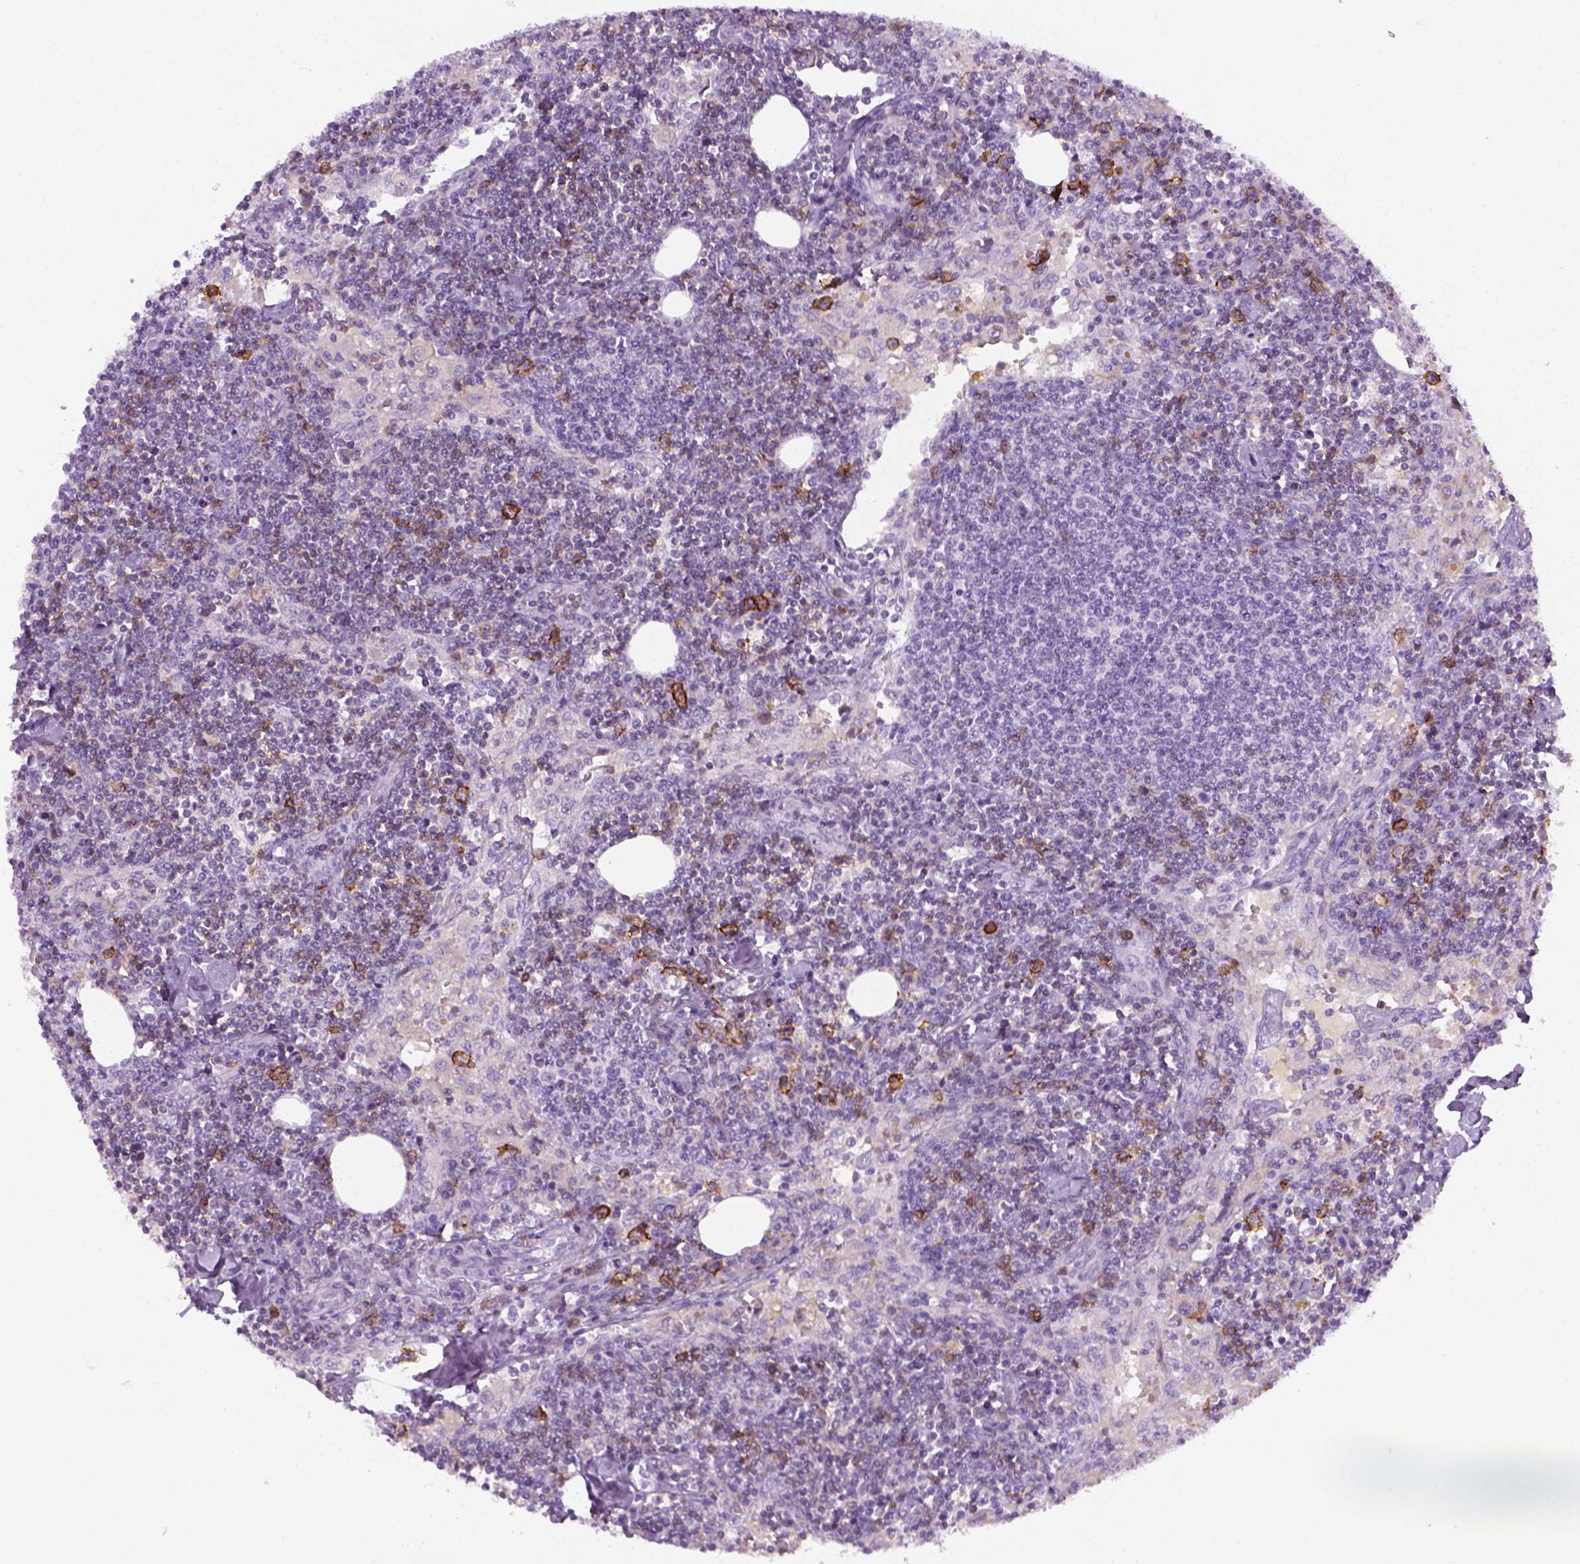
{"staining": {"intensity": "negative", "quantity": "none", "location": "none"}, "tissue": "lymph node", "cell_type": "Germinal center cells", "image_type": "normal", "snomed": [{"axis": "morphology", "description": "Normal tissue, NOS"}, {"axis": "topography", "description": "Lymph node"}], "caption": "The photomicrograph demonstrates no significant expression in germinal center cells of lymph node.", "gene": "AQP3", "patient": {"sex": "male", "age": 55}}